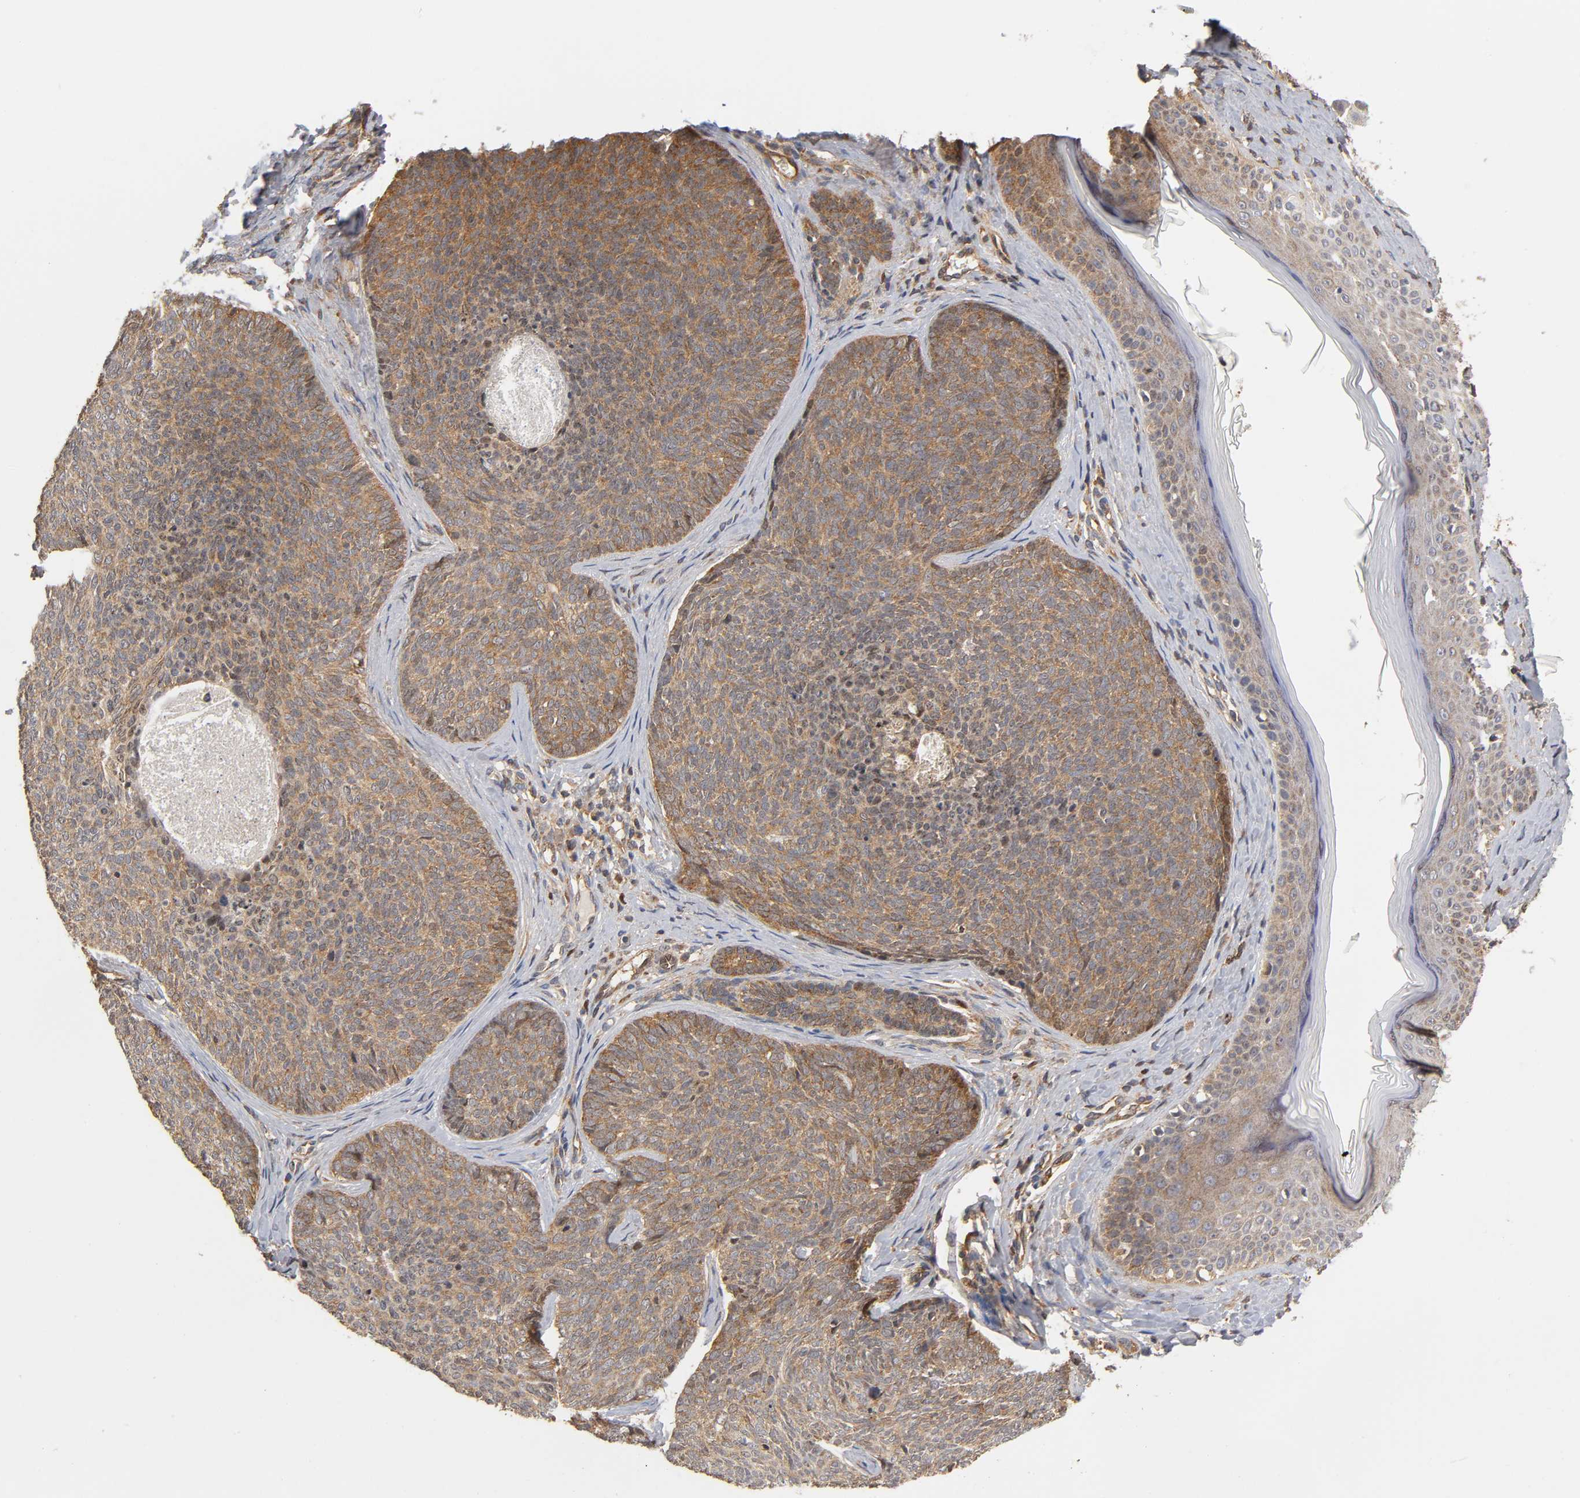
{"staining": {"intensity": "moderate", "quantity": ">75%", "location": "cytoplasmic/membranous"}, "tissue": "skin cancer", "cell_type": "Tumor cells", "image_type": "cancer", "snomed": [{"axis": "morphology", "description": "Normal tissue, NOS"}, {"axis": "morphology", "description": "Basal cell carcinoma"}, {"axis": "topography", "description": "Skin"}], "caption": "Immunohistochemical staining of human skin basal cell carcinoma shows moderate cytoplasmic/membranous protein staining in approximately >75% of tumor cells.", "gene": "PAFAH1B1", "patient": {"sex": "female", "age": 69}}